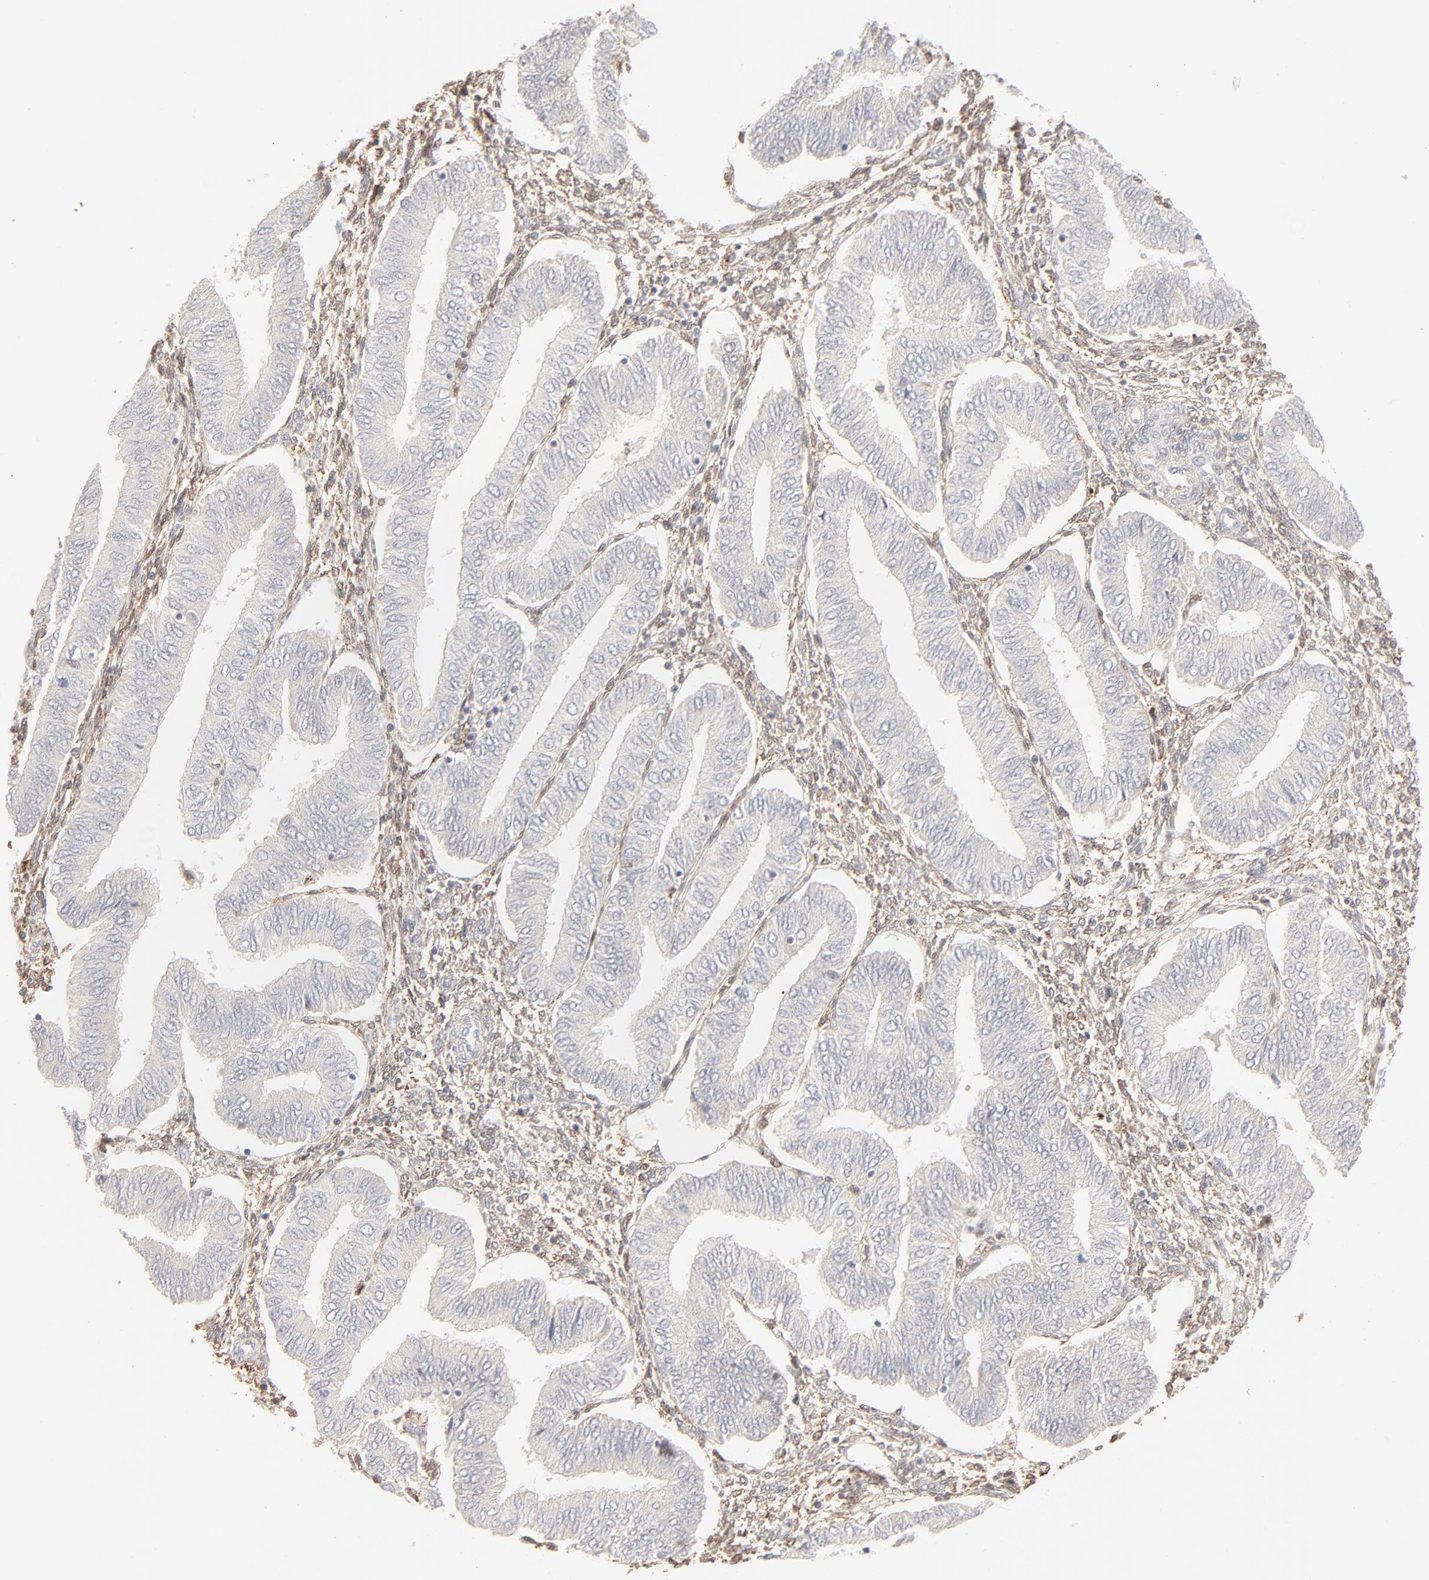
{"staining": {"intensity": "negative", "quantity": "none", "location": "none"}, "tissue": "endometrial cancer", "cell_type": "Tumor cells", "image_type": "cancer", "snomed": [{"axis": "morphology", "description": "Adenocarcinoma, NOS"}, {"axis": "topography", "description": "Endometrium"}], "caption": "Endometrial cancer (adenocarcinoma) stained for a protein using immunohistochemistry shows no positivity tumor cells.", "gene": "LGALS2", "patient": {"sex": "female", "age": 51}}